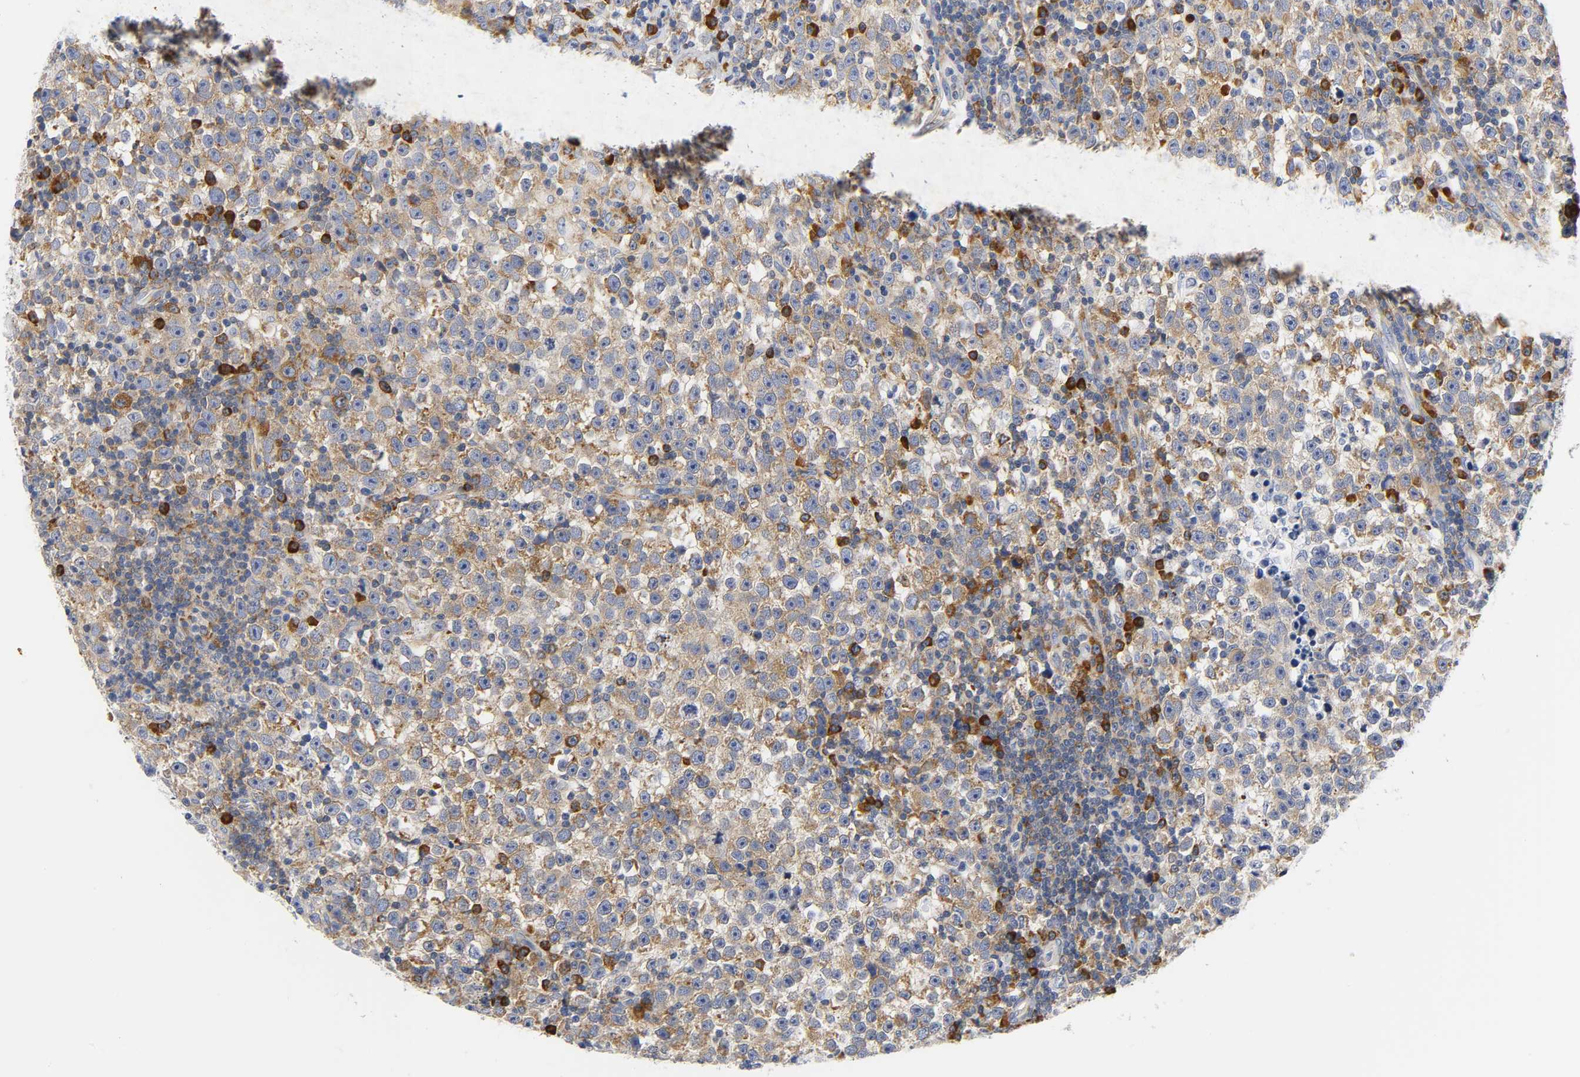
{"staining": {"intensity": "moderate", "quantity": "25%-75%", "location": "cytoplasmic/membranous"}, "tissue": "testis cancer", "cell_type": "Tumor cells", "image_type": "cancer", "snomed": [{"axis": "morphology", "description": "Seminoma, NOS"}, {"axis": "topography", "description": "Testis"}], "caption": "The histopathology image shows staining of testis cancer, revealing moderate cytoplasmic/membranous protein staining (brown color) within tumor cells.", "gene": "REL", "patient": {"sex": "male", "age": 43}}